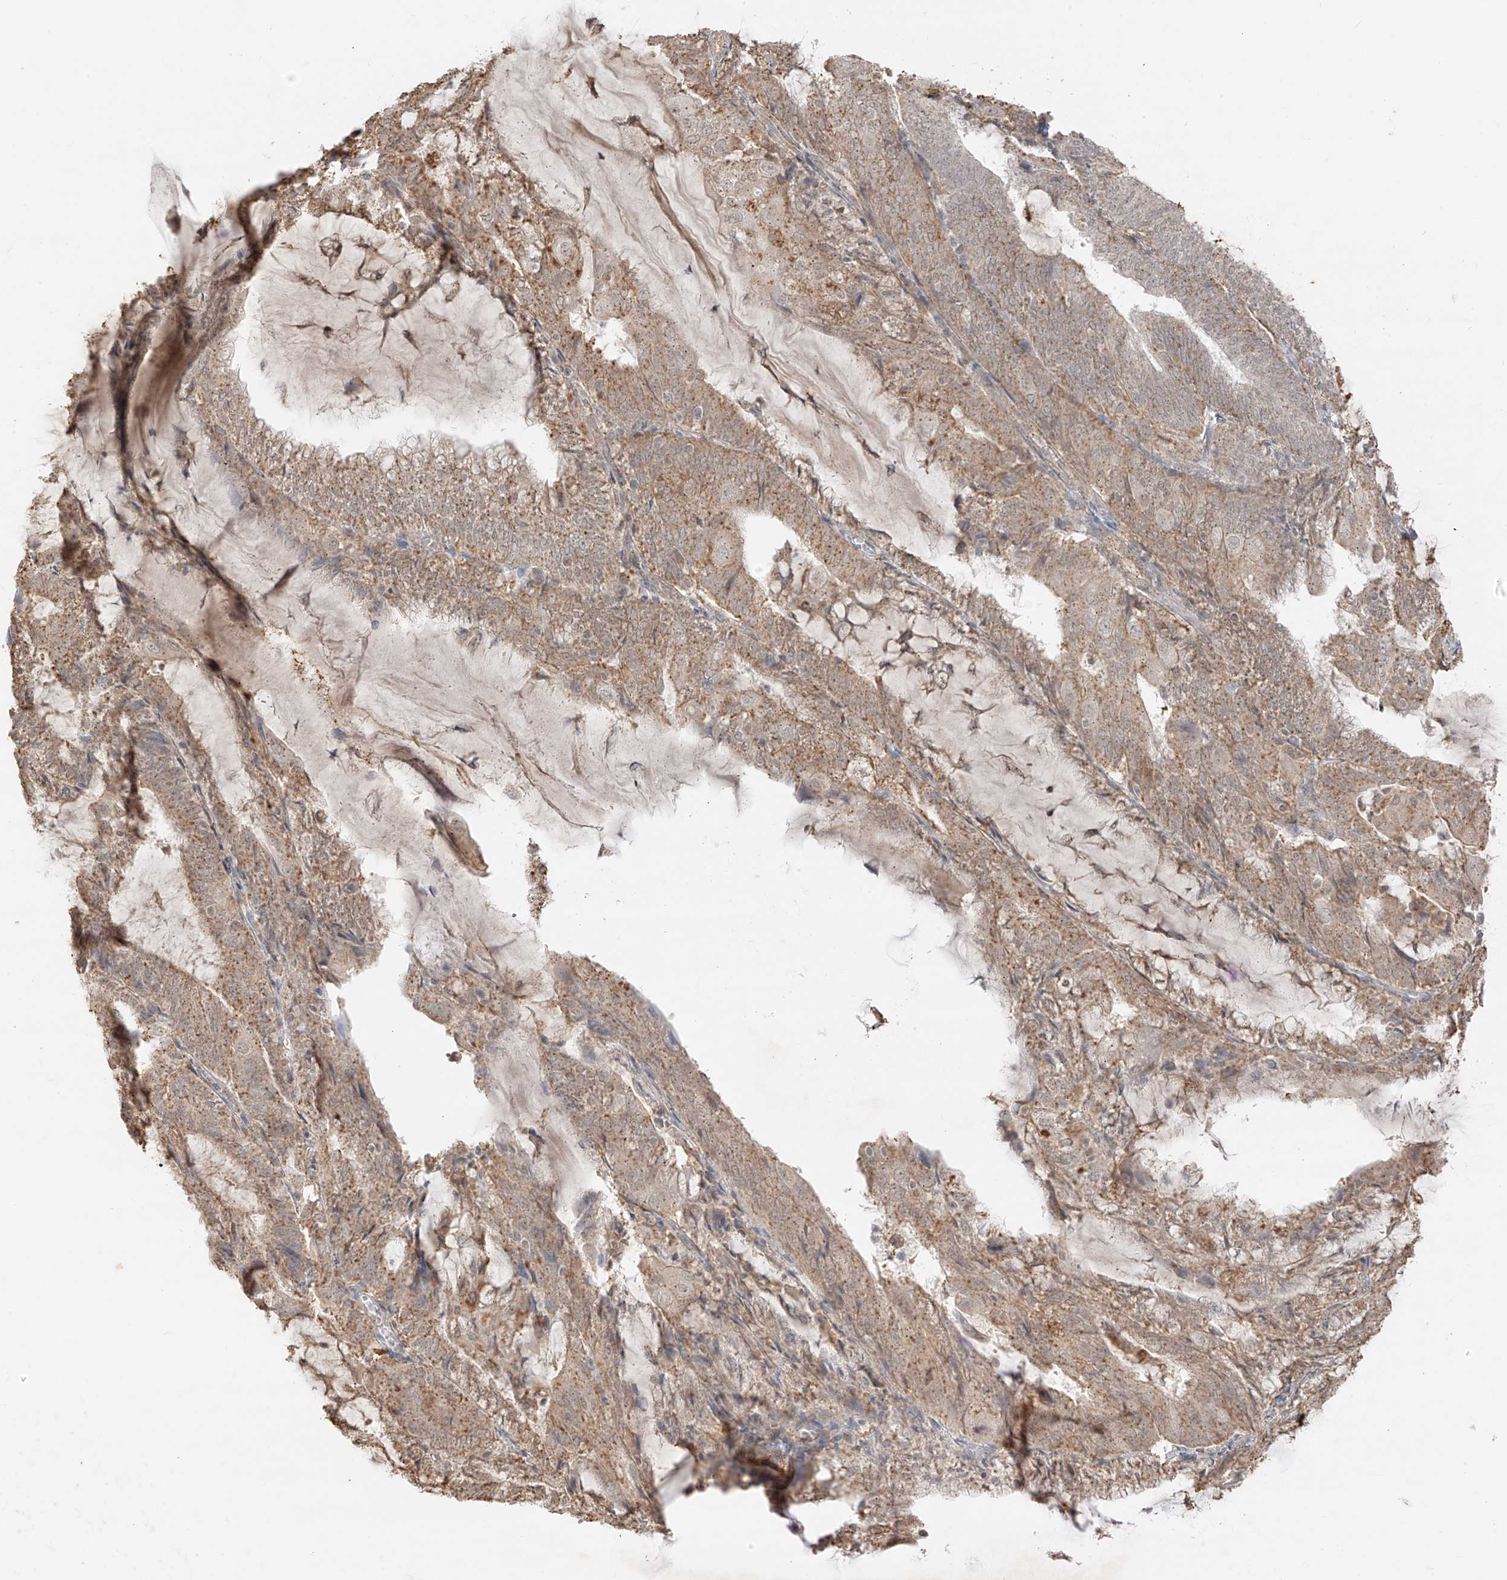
{"staining": {"intensity": "moderate", "quantity": "25%-75%", "location": "cytoplasmic/membranous"}, "tissue": "endometrial cancer", "cell_type": "Tumor cells", "image_type": "cancer", "snomed": [{"axis": "morphology", "description": "Adenocarcinoma, NOS"}, {"axis": "topography", "description": "Endometrium"}], "caption": "Protein analysis of endometrial cancer (adenocarcinoma) tissue displays moderate cytoplasmic/membranous positivity in approximately 25%-75% of tumor cells.", "gene": "N4BP3", "patient": {"sex": "female", "age": 81}}